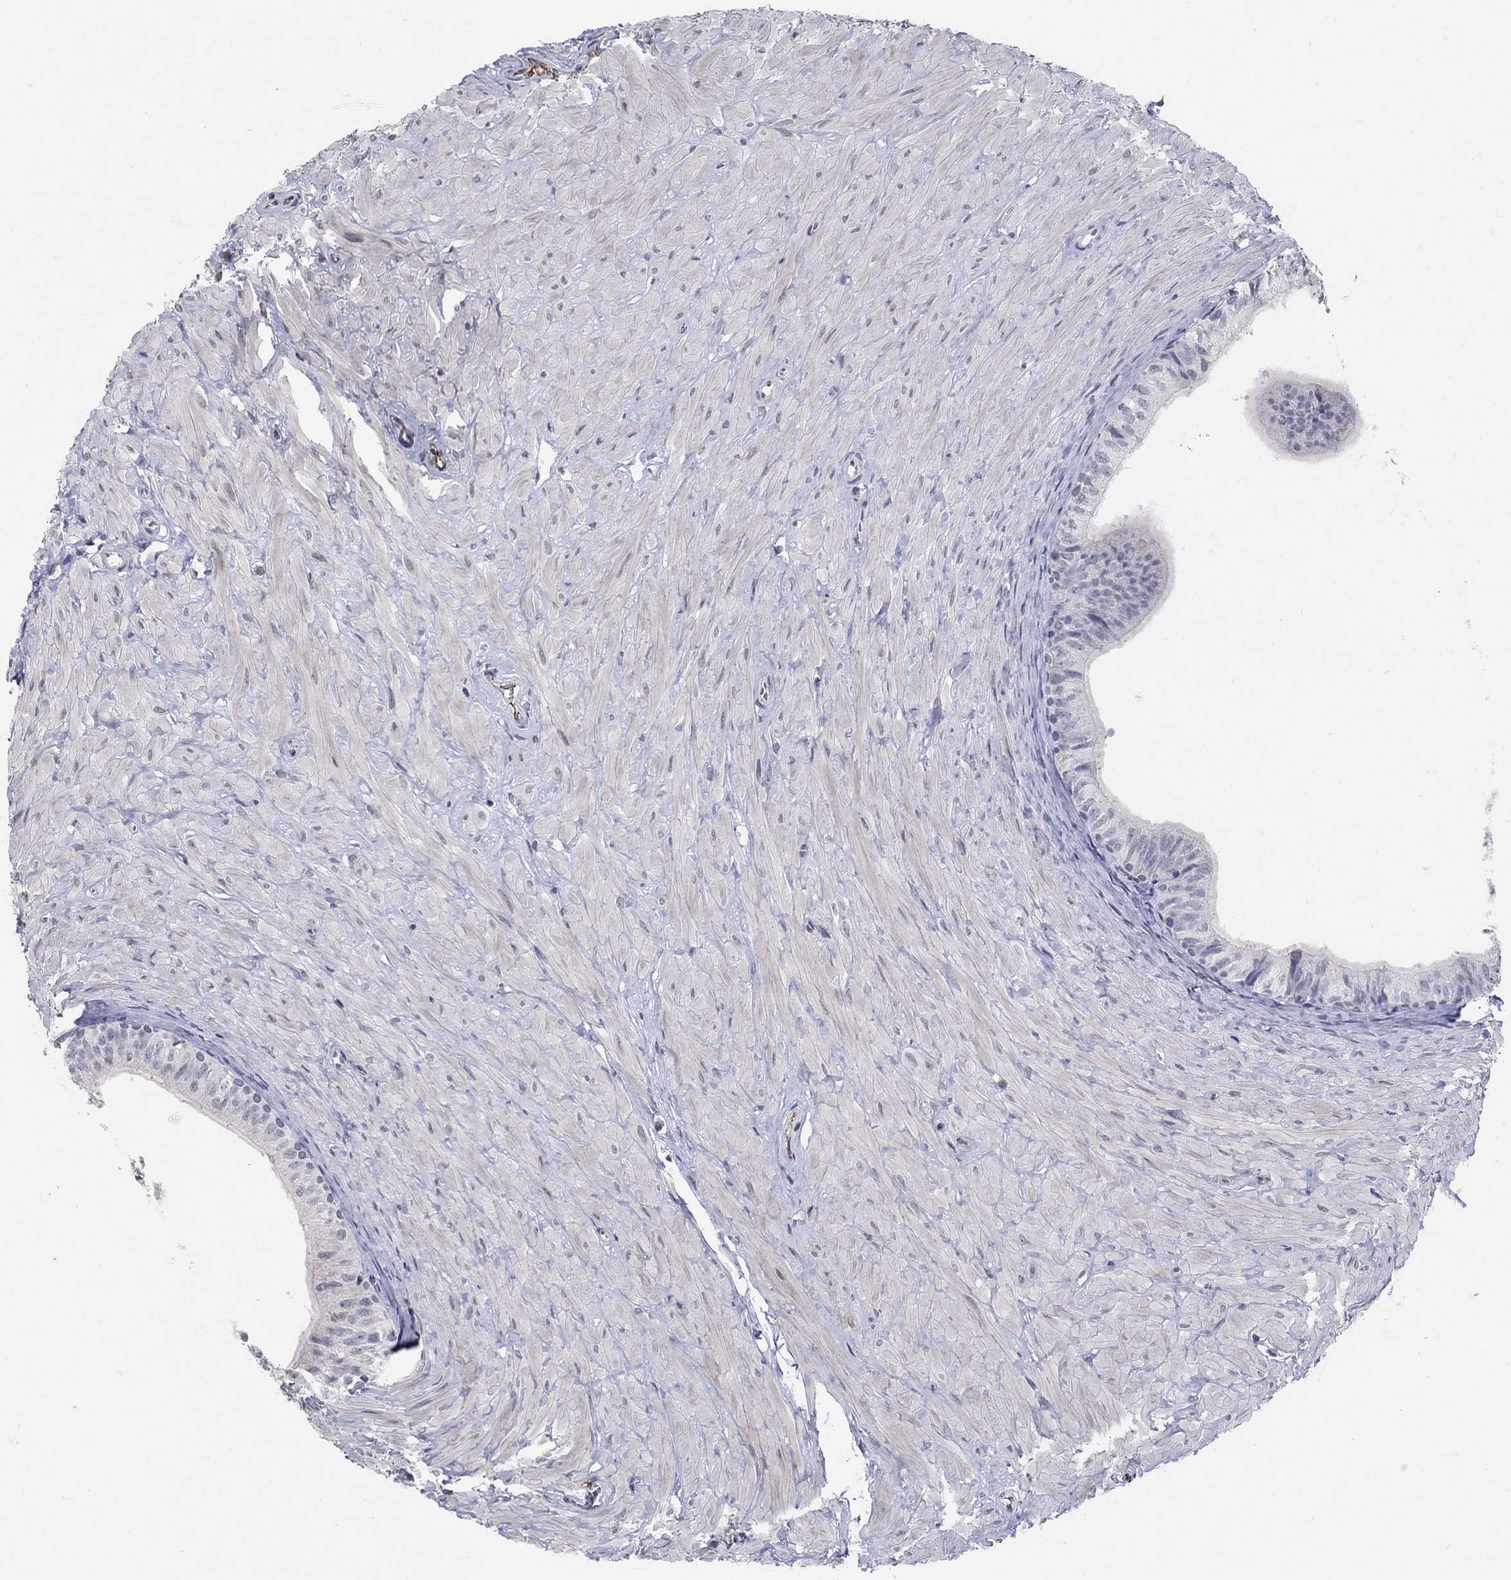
{"staining": {"intensity": "negative", "quantity": "none", "location": "none"}, "tissue": "epididymis", "cell_type": "Glandular cells", "image_type": "normal", "snomed": [{"axis": "morphology", "description": "Normal tissue, NOS"}, {"axis": "topography", "description": "Epididymis"}, {"axis": "topography", "description": "Vas deferens"}], "caption": "Immunohistochemistry (IHC) histopathology image of benign epididymis: human epididymis stained with DAB exhibits no significant protein positivity in glandular cells. (Brightfield microscopy of DAB (3,3'-diaminobenzidine) immunohistochemistry at high magnification).", "gene": "TINAG", "patient": {"sex": "male", "age": 23}}